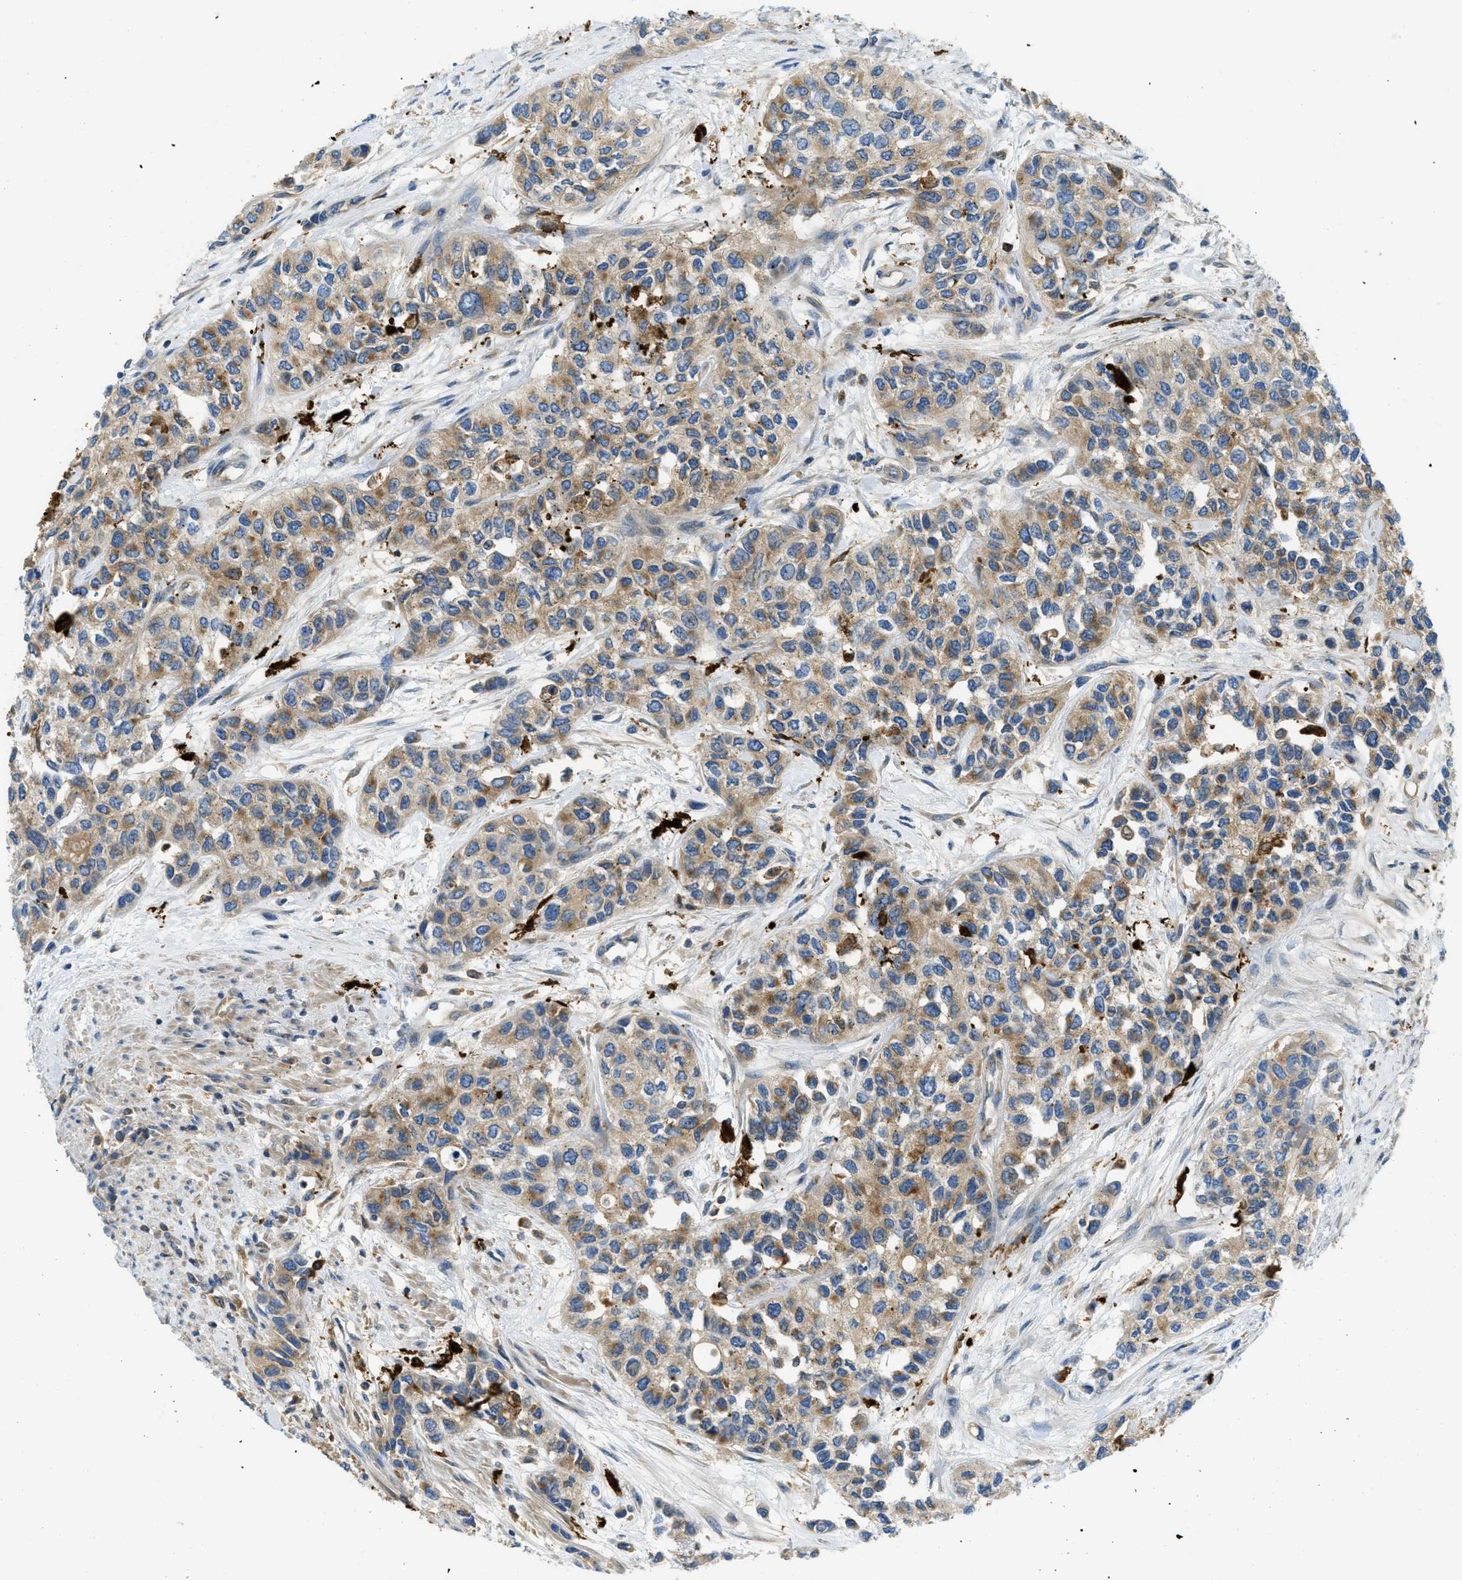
{"staining": {"intensity": "moderate", "quantity": ">75%", "location": "cytoplasmic/membranous"}, "tissue": "urothelial cancer", "cell_type": "Tumor cells", "image_type": "cancer", "snomed": [{"axis": "morphology", "description": "Urothelial carcinoma, High grade"}, {"axis": "topography", "description": "Urinary bladder"}], "caption": "Human high-grade urothelial carcinoma stained with a protein marker shows moderate staining in tumor cells.", "gene": "RFFL", "patient": {"sex": "female", "age": 56}}